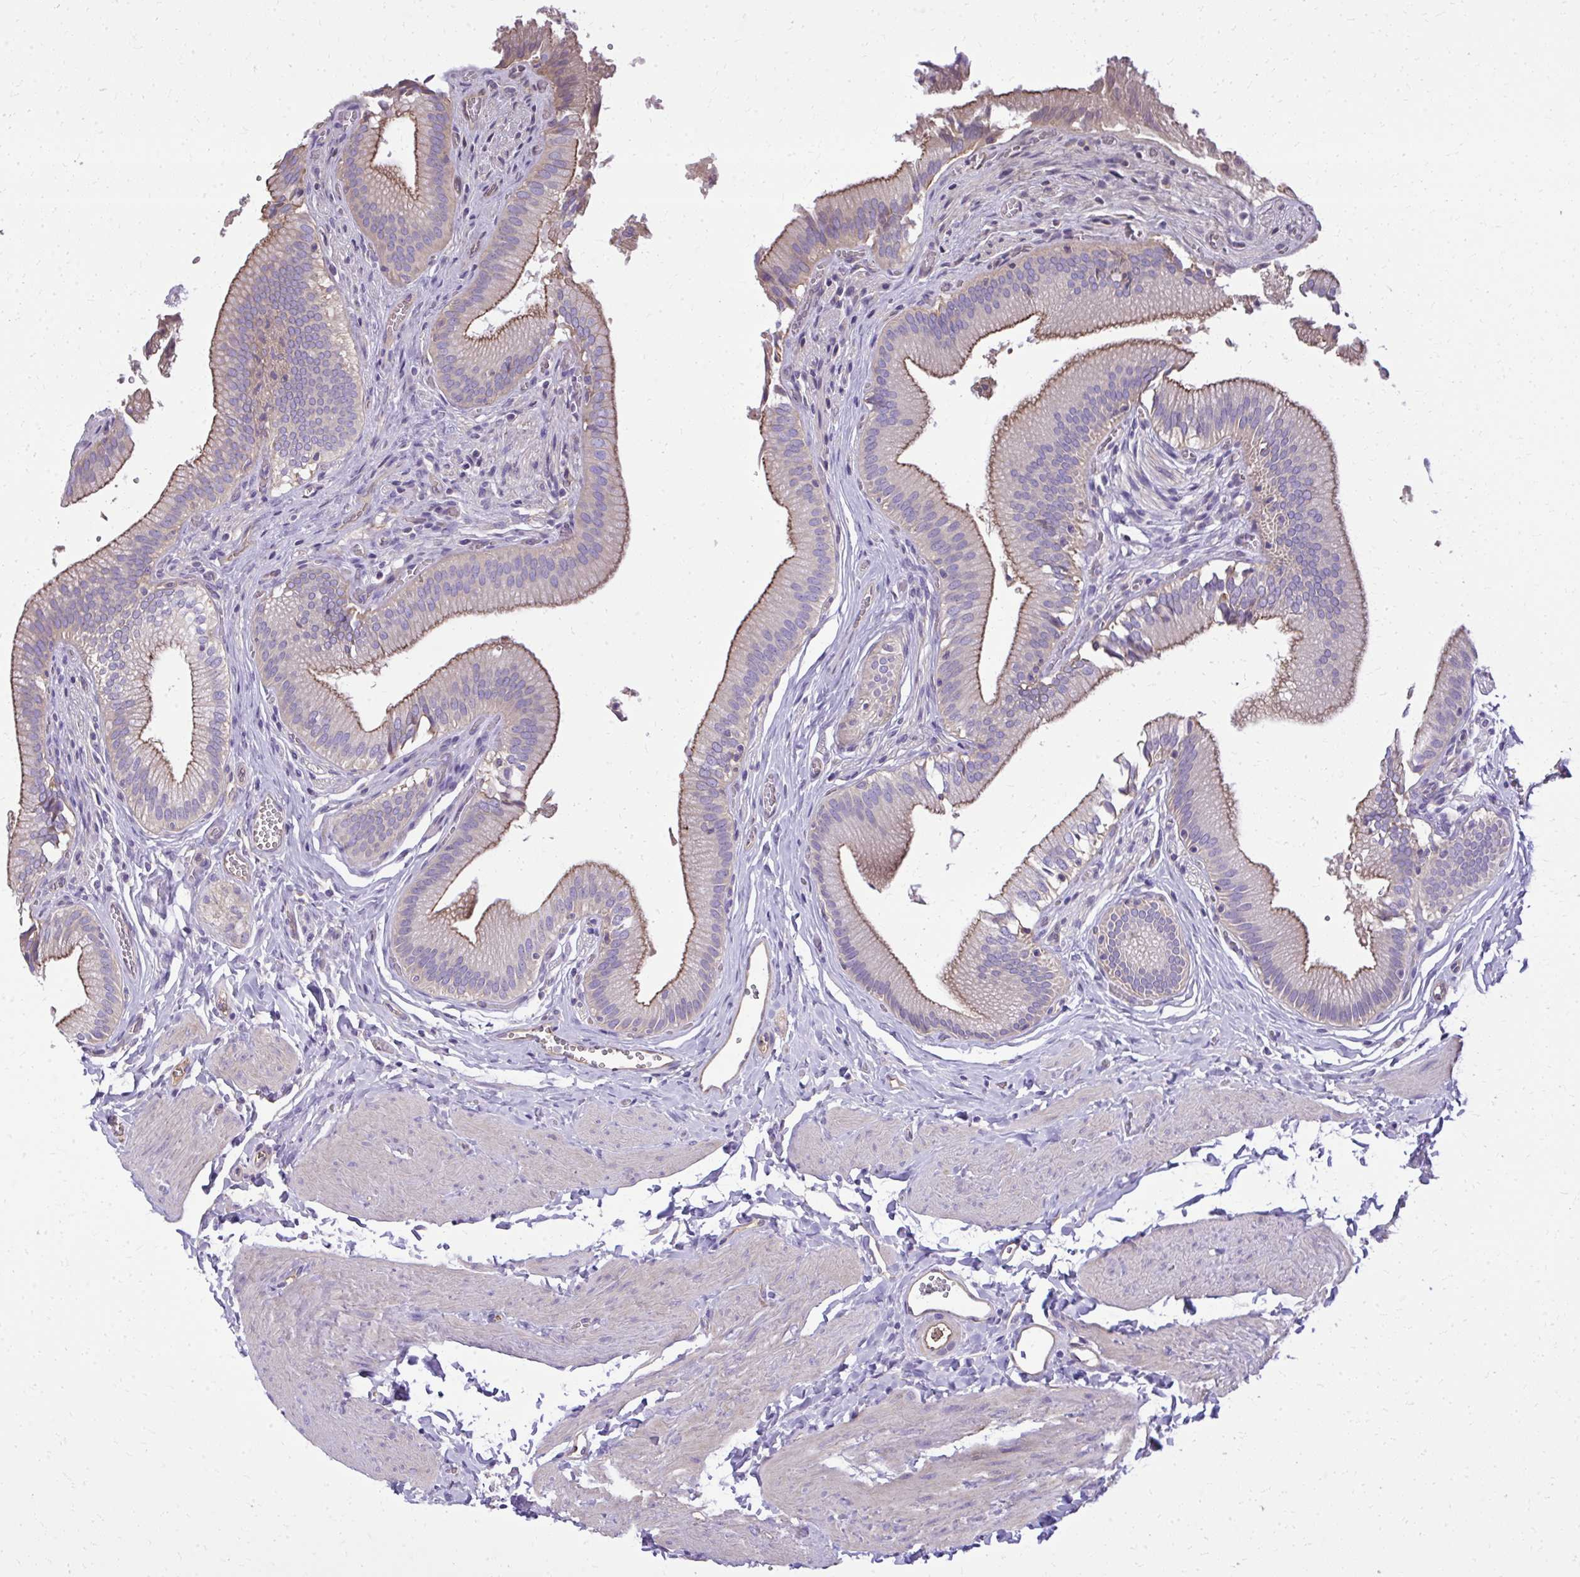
{"staining": {"intensity": "strong", "quantity": ">75%", "location": "cytoplasmic/membranous"}, "tissue": "gallbladder", "cell_type": "Glandular cells", "image_type": "normal", "snomed": [{"axis": "morphology", "description": "Normal tissue, NOS"}, {"axis": "topography", "description": "Gallbladder"}, {"axis": "topography", "description": "Peripheral nerve tissue"}], "caption": "This micrograph displays benign gallbladder stained with immunohistochemistry (IHC) to label a protein in brown. The cytoplasmic/membranous of glandular cells show strong positivity for the protein. Nuclei are counter-stained blue.", "gene": "RUNDC3B", "patient": {"sex": "male", "age": 17}}